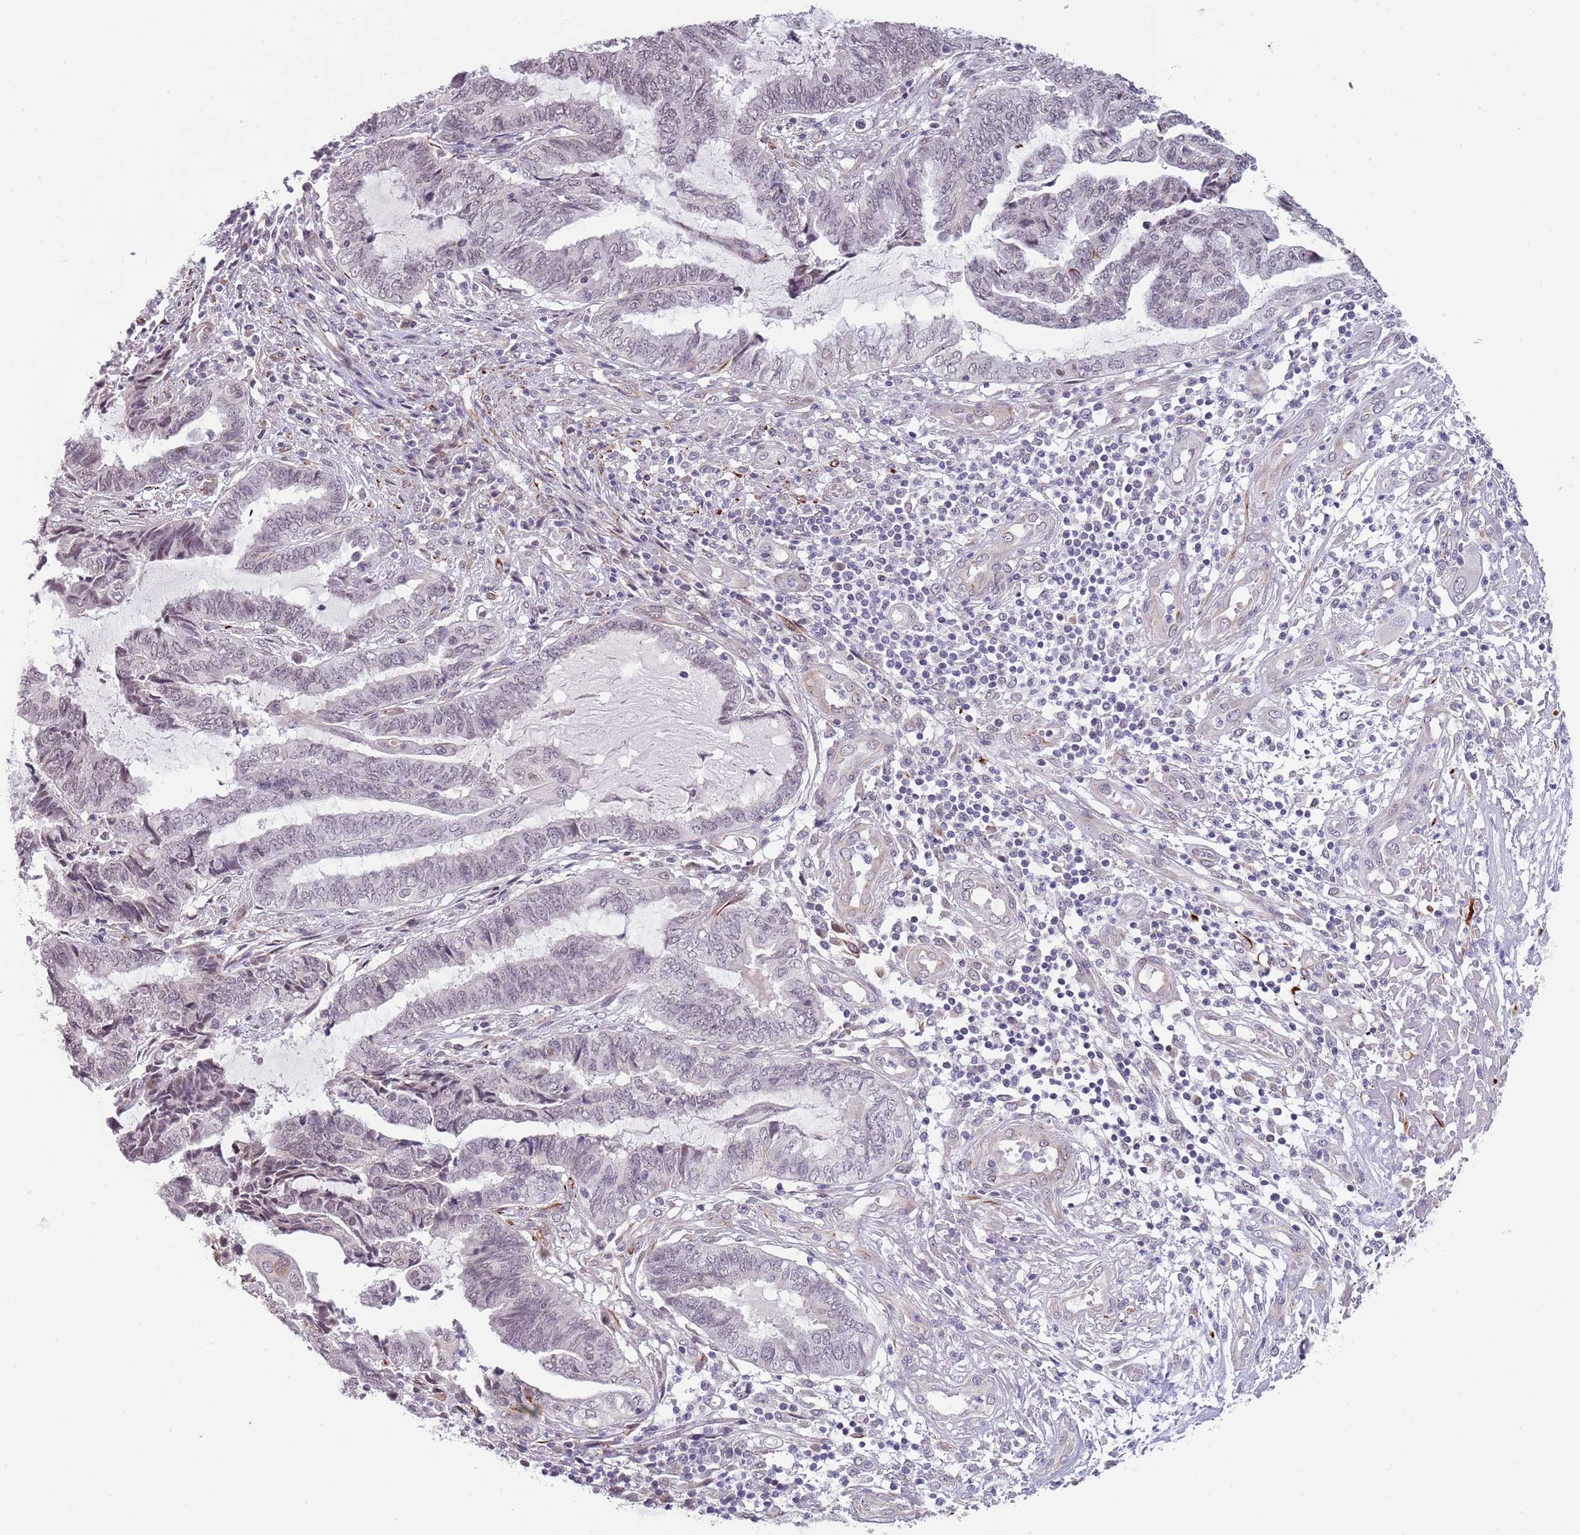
{"staining": {"intensity": "negative", "quantity": "none", "location": "none"}, "tissue": "endometrial cancer", "cell_type": "Tumor cells", "image_type": "cancer", "snomed": [{"axis": "morphology", "description": "Adenocarcinoma, NOS"}, {"axis": "topography", "description": "Uterus"}, {"axis": "topography", "description": "Endometrium"}], "caption": "Immunohistochemistry (IHC) histopathology image of endometrial adenocarcinoma stained for a protein (brown), which displays no staining in tumor cells.", "gene": "NBPF3", "patient": {"sex": "female", "age": 70}}